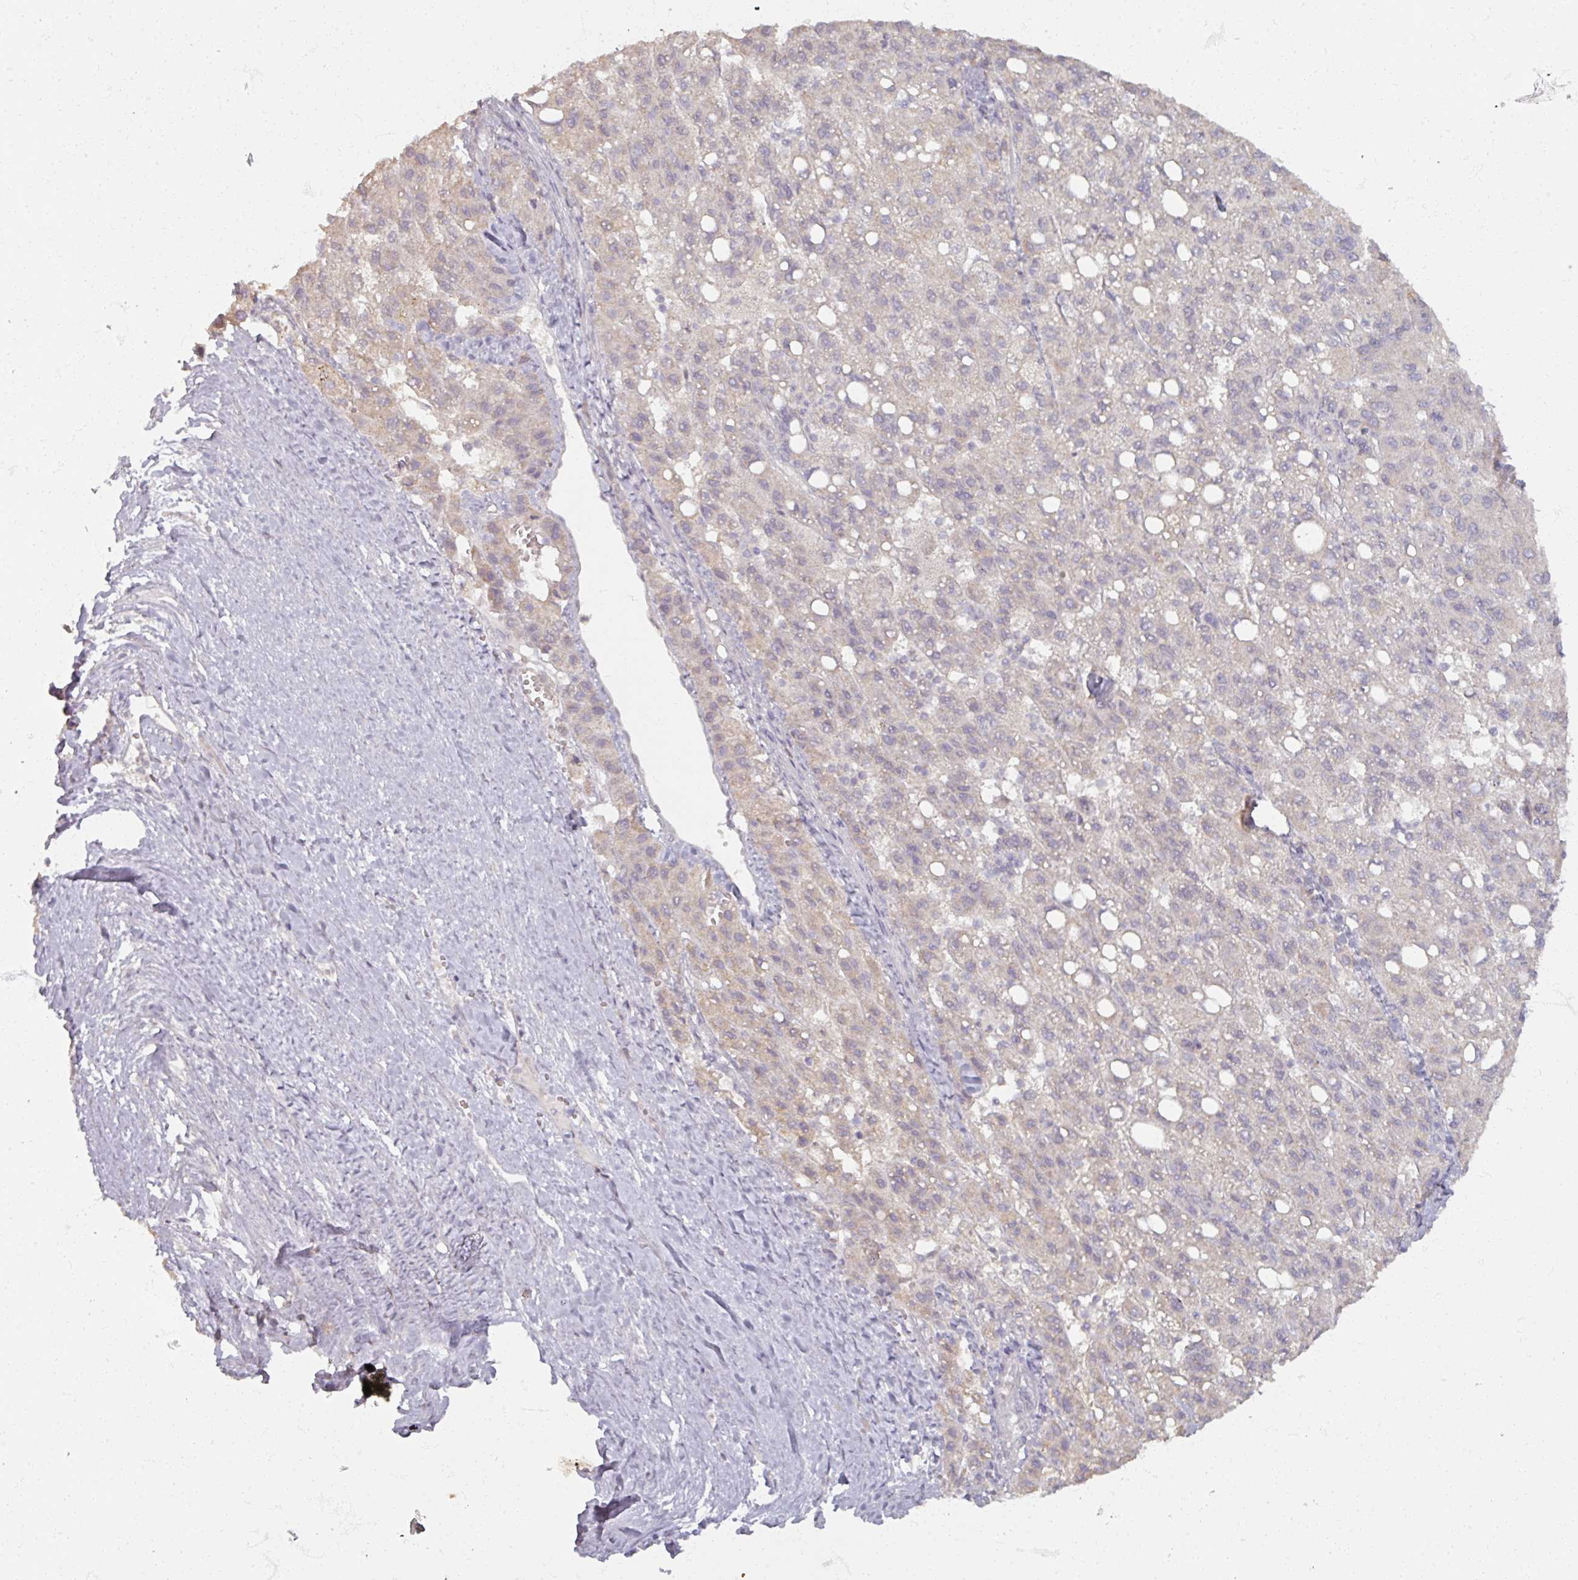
{"staining": {"intensity": "weak", "quantity": "<25%", "location": "cytoplasmic/membranous"}, "tissue": "liver cancer", "cell_type": "Tumor cells", "image_type": "cancer", "snomed": [{"axis": "morphology", "description": "Carcinoma, Hepatocellular, NOS"}, {"axis": "topography", "description": "Liver"}], "caption": "A high-resolution photomicrograph shows immunohistochemistry staining of liver cancer (hepatocellular carcinoma), which displays no significant expression in tumor cells. (DAB (3,3'-diaminobenzidine) immunohistochemistry with hematoxylin counter stain).", "gene": "SOX11", "patient": {"sex": "female", "age": 82}}